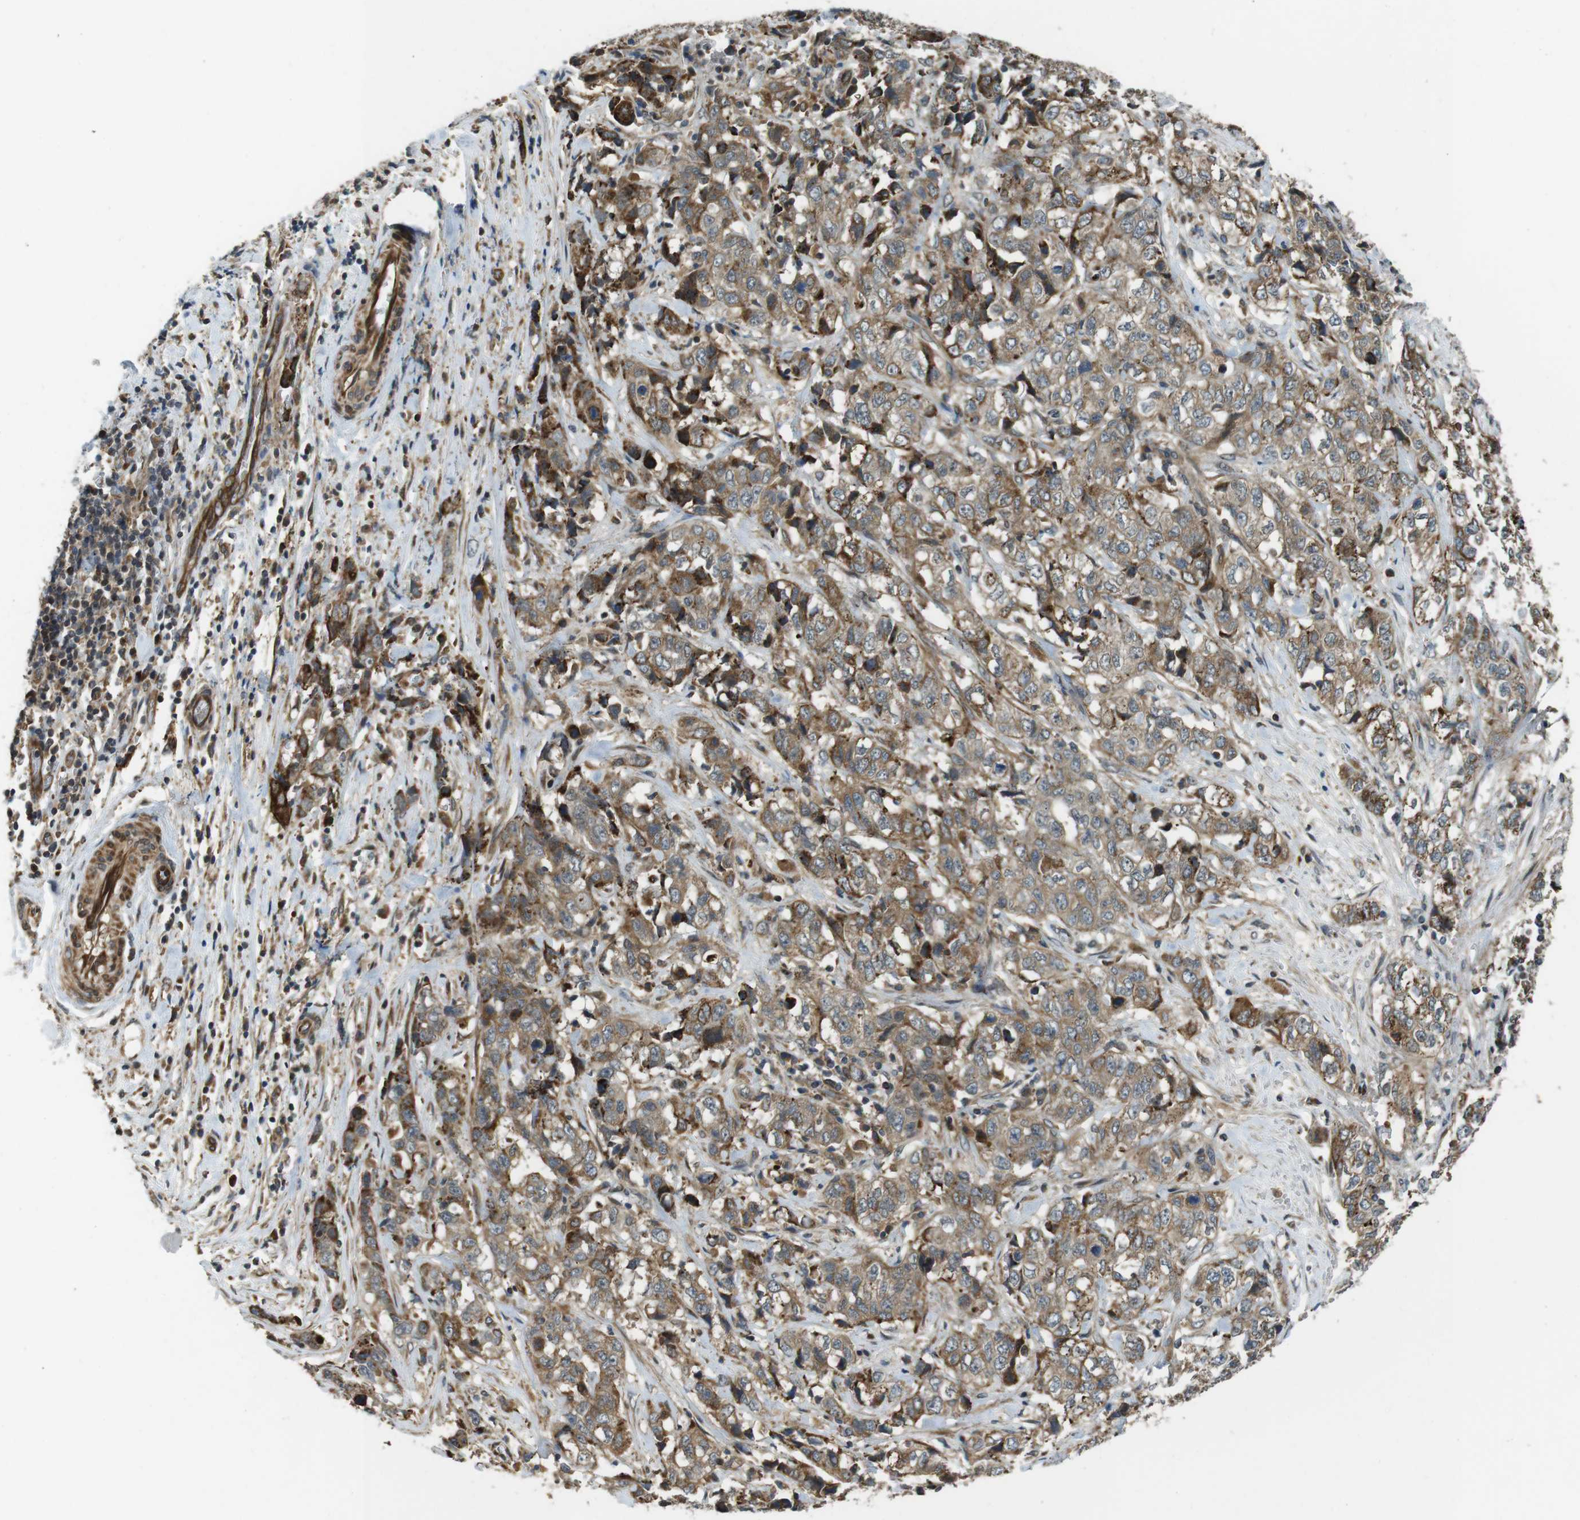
{"staining": {"intensity": "moderate", "quantity": ">75%", "location": "cytoplasmic/membranous"}, "tissue": "stomach cancer", "cell_type": "Tumor cells", "image_type": "cancer", "snomed": [{"axis": "morphology", "description": "Adenocarcinoma, NOS"}, {"axis": "topography", "description": "Stomach"}], "caption": "A brown stain highlights moderate cytoplasmic/membranous expression of a protein in human adenocarcinoma (stomach) tumor cells.", "gene": "IFFO2", "patient": {"sex": "male", "age": 48}}